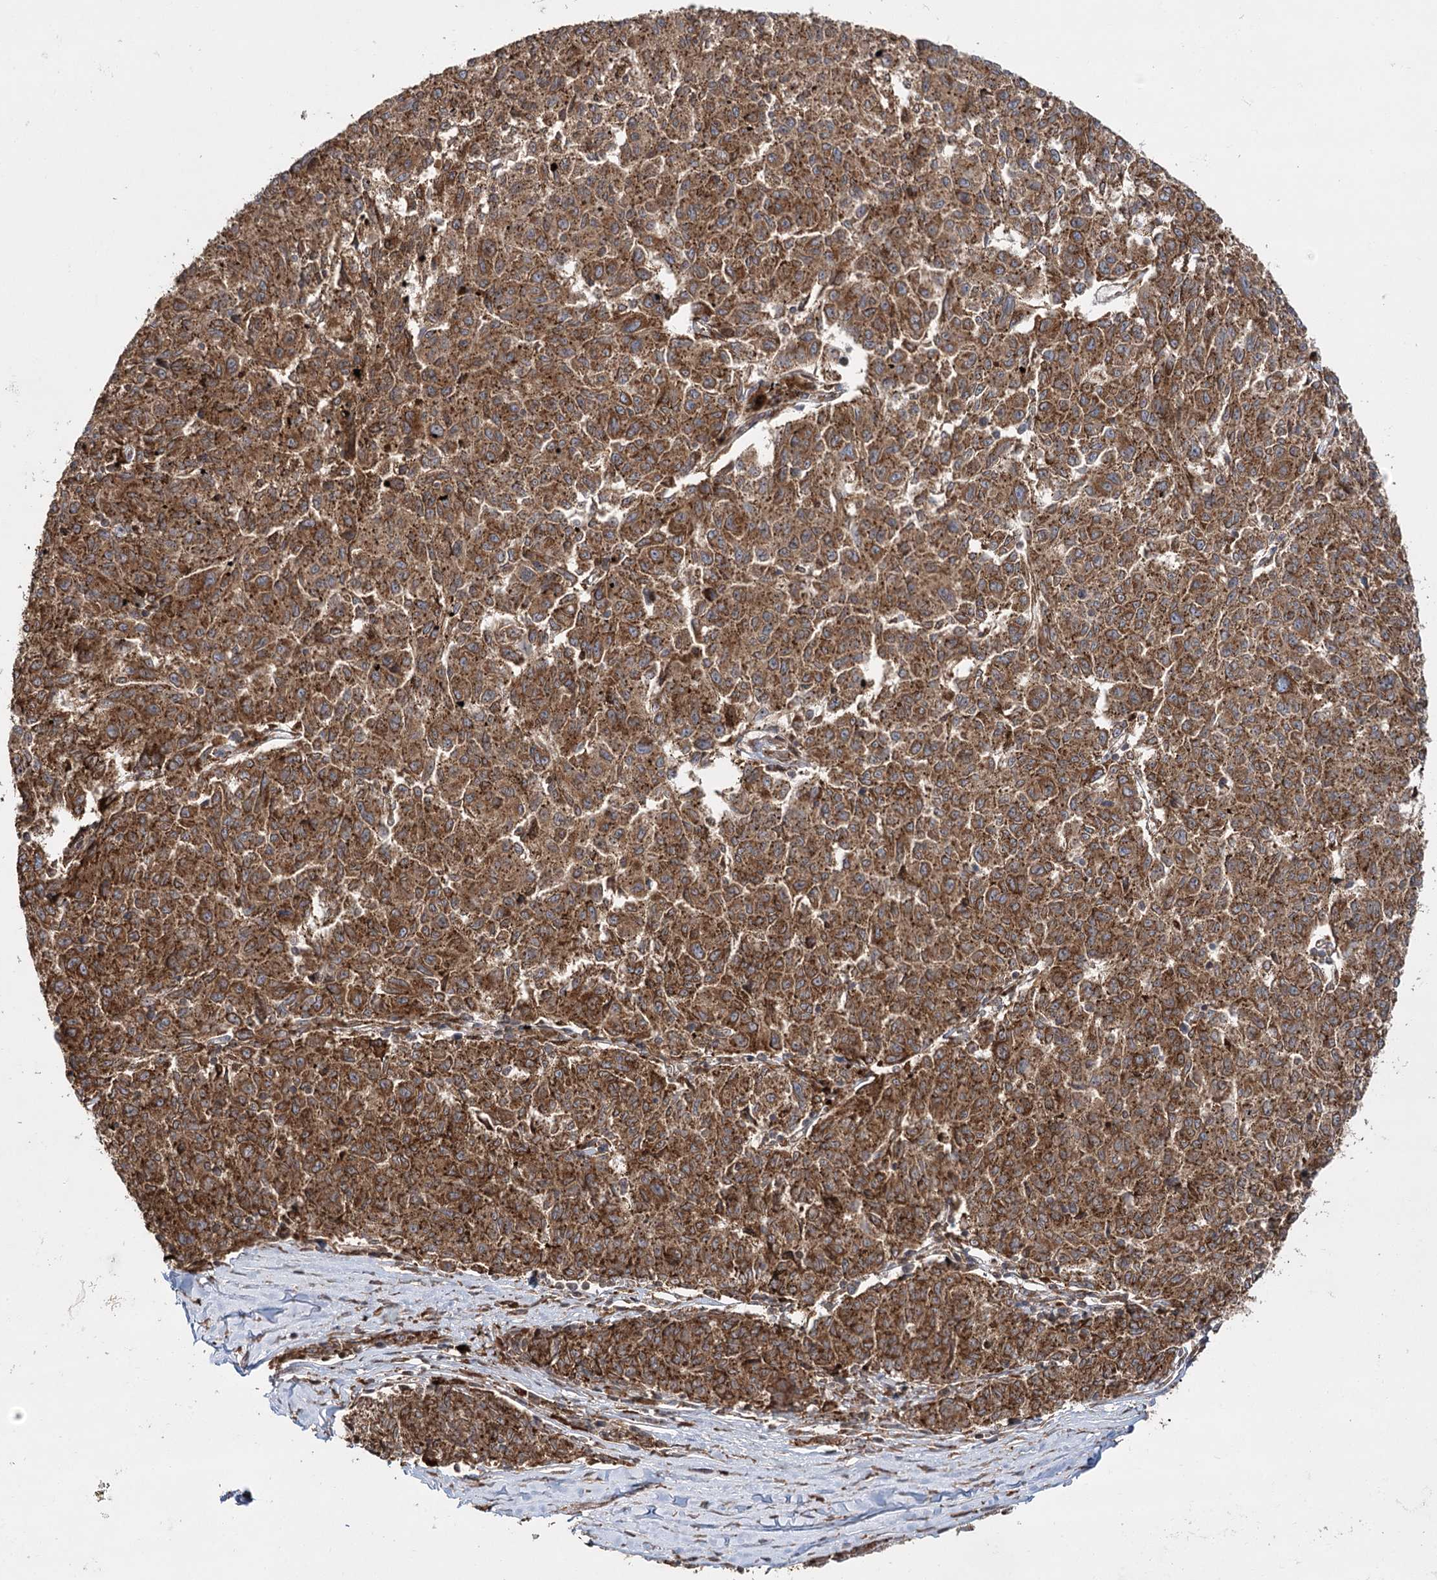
{"staining": {"intensity": "moderate", "quantity": ">75%", "location": "cytoplasmic/membranous"}, "tissue": "melanoma", "cell_type": "Tumor cells", "image_type": "cancer", "snomed": [{"axis": "morphology", "description": "Malignant melanoma, NOS"}, {"axis": "topography", "description": "Skin"}], "caption": "Immunohistochemistry micrograph of neoplastic tissue: human malignant melanoma stained using immunohistochemistry (IHC) shows medium levels of moderate protein expression localized specifically in the cytoplasmic/membranous of tumor cells, appearing as a cytoplasmic/membranous brown color.", "gene": "DNAJB14", "patient": {"sex": "female", "age": 72}}